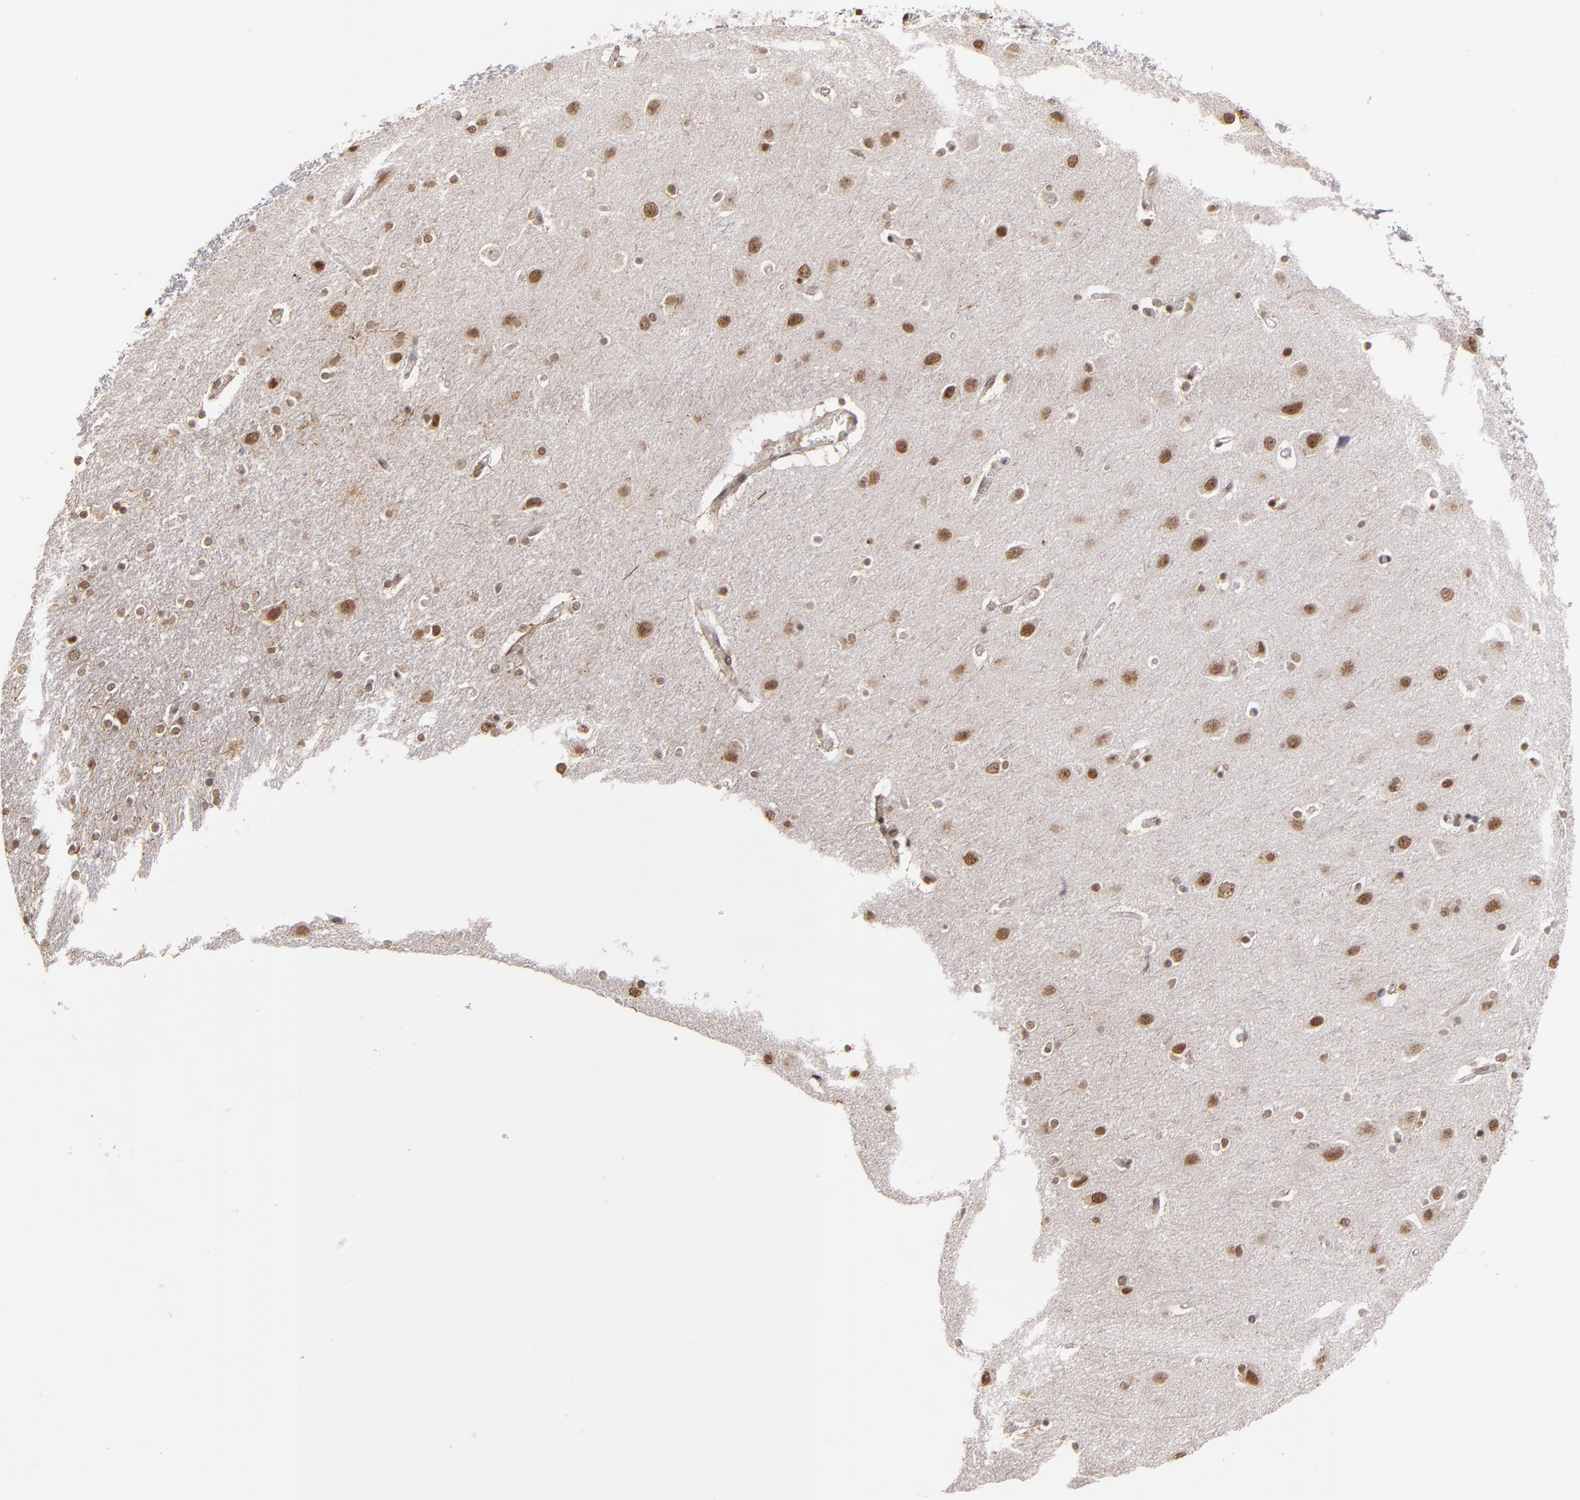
{"staining": {"intensity": "weak", "quantity": ">75%", "location": "nuclear"}, "tissue": "caudate", "cell_type": "Glial cells", "image_type": "normal", "snomed": [{"axis": "morphology", "description": "Normal tissue, NOS"}, {"axis": "topography", "description": "Lateral ventricle wall"}], "caption": "Caudate stained with a brown dye exhibits weak nuclear positive expression in approximately >75% of glial cells.", "gene": "ZNF75A", "patient": {"sex": "female", "age": 54}}